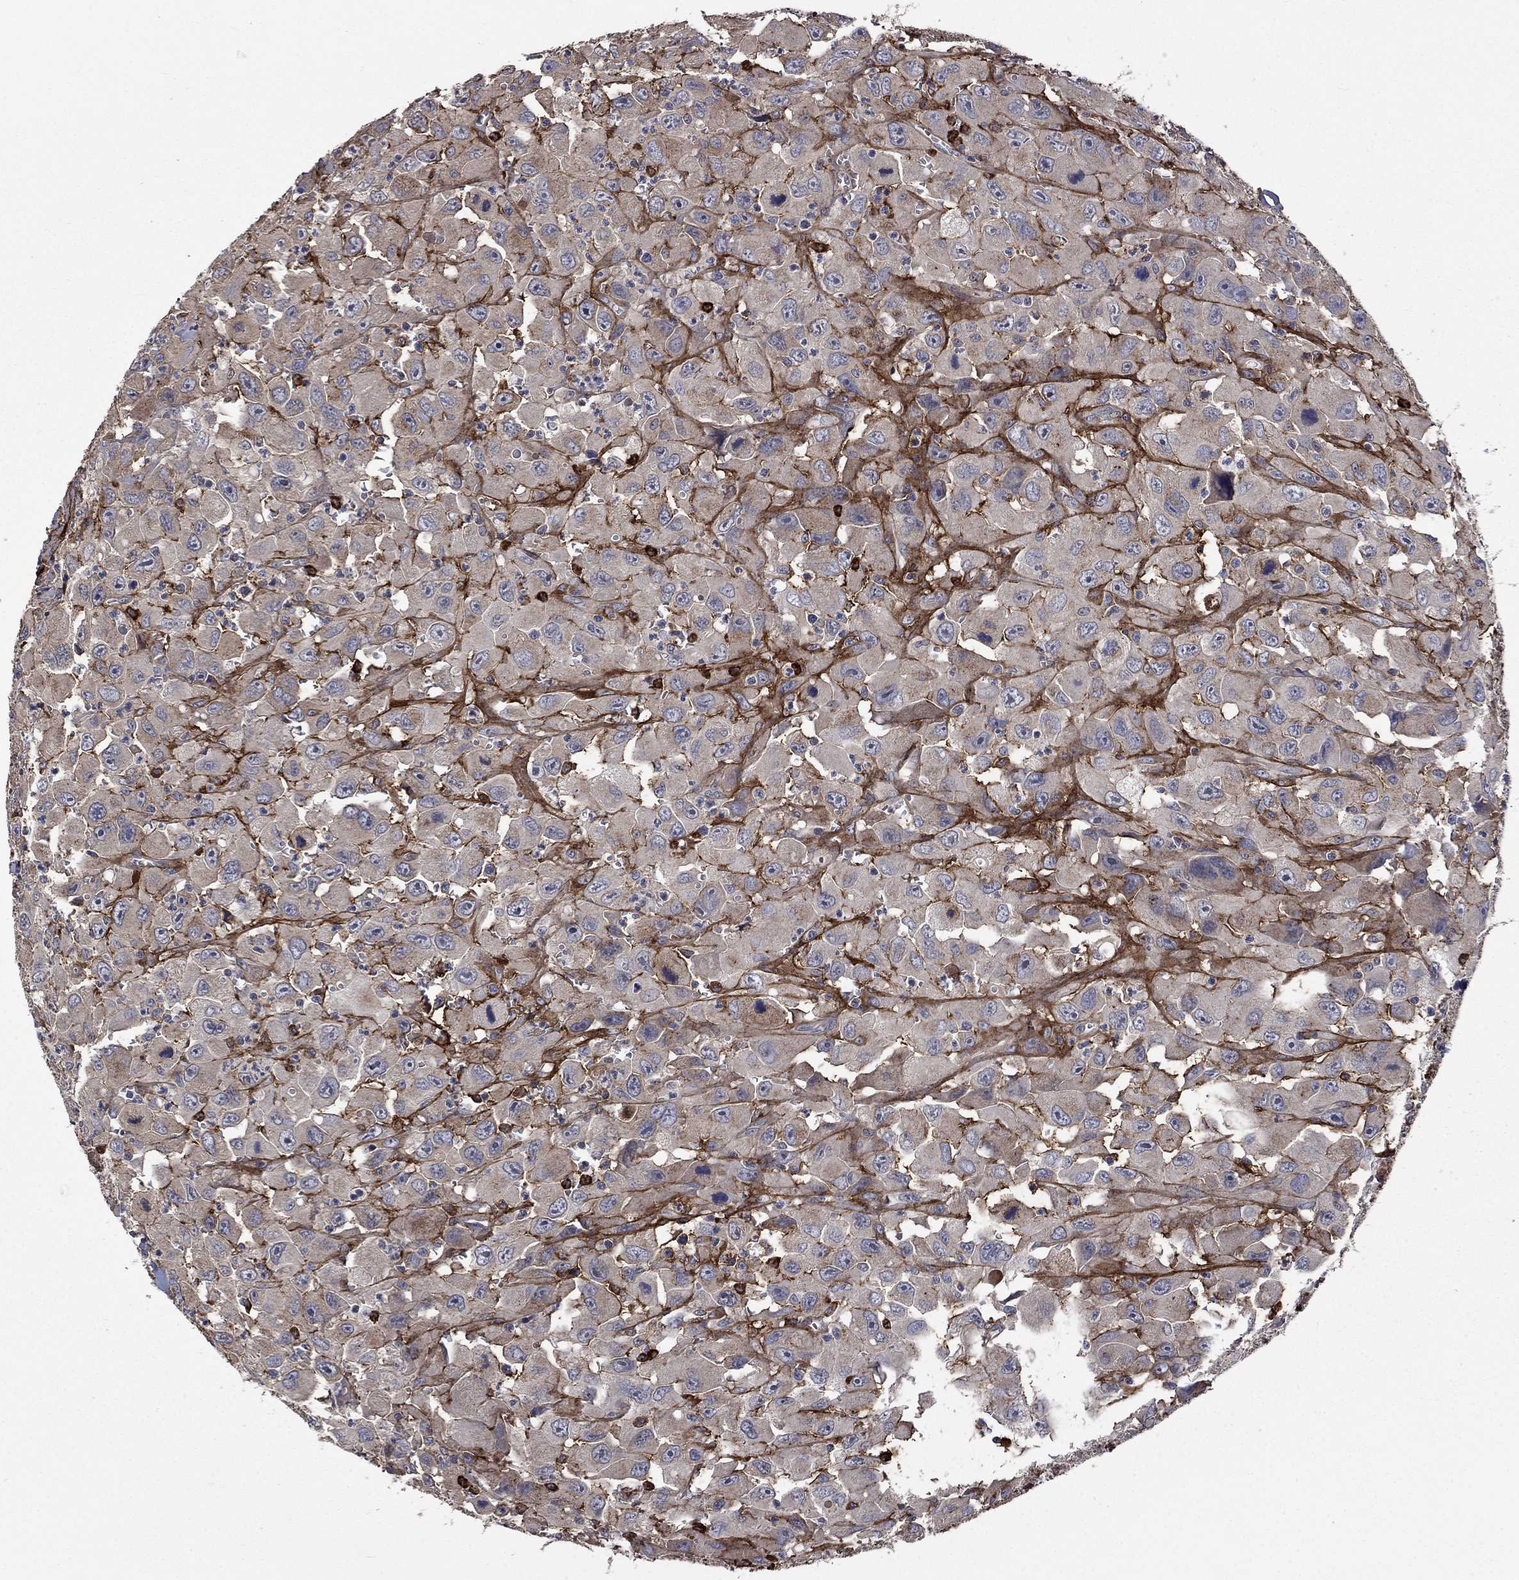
{"staining": {"intensity": "negative", "quantity": "none", "location": "none"}, "tissue": "head and neck cancer", "cell_type": "Tumor cells", "image_type": "cancer", "snomed": [{"axis": "morphology", "description": "Squamous cell carcinoma, NOS"}, {"axis": "morphology", "description": "Squamous cell carcinoma, metastatic, NOS"}, {"axis": "topography", "description": "Oral tissue"}, {"axis": "topography", "description": "Head-Neck"}], "caption": "Human head and neck cancer stained for a protein using immunohistochemistry (IHC) reveals no expression in tumor cells.", "gene": "VCAN", "patient": {"sex": "female", "age": 85}}